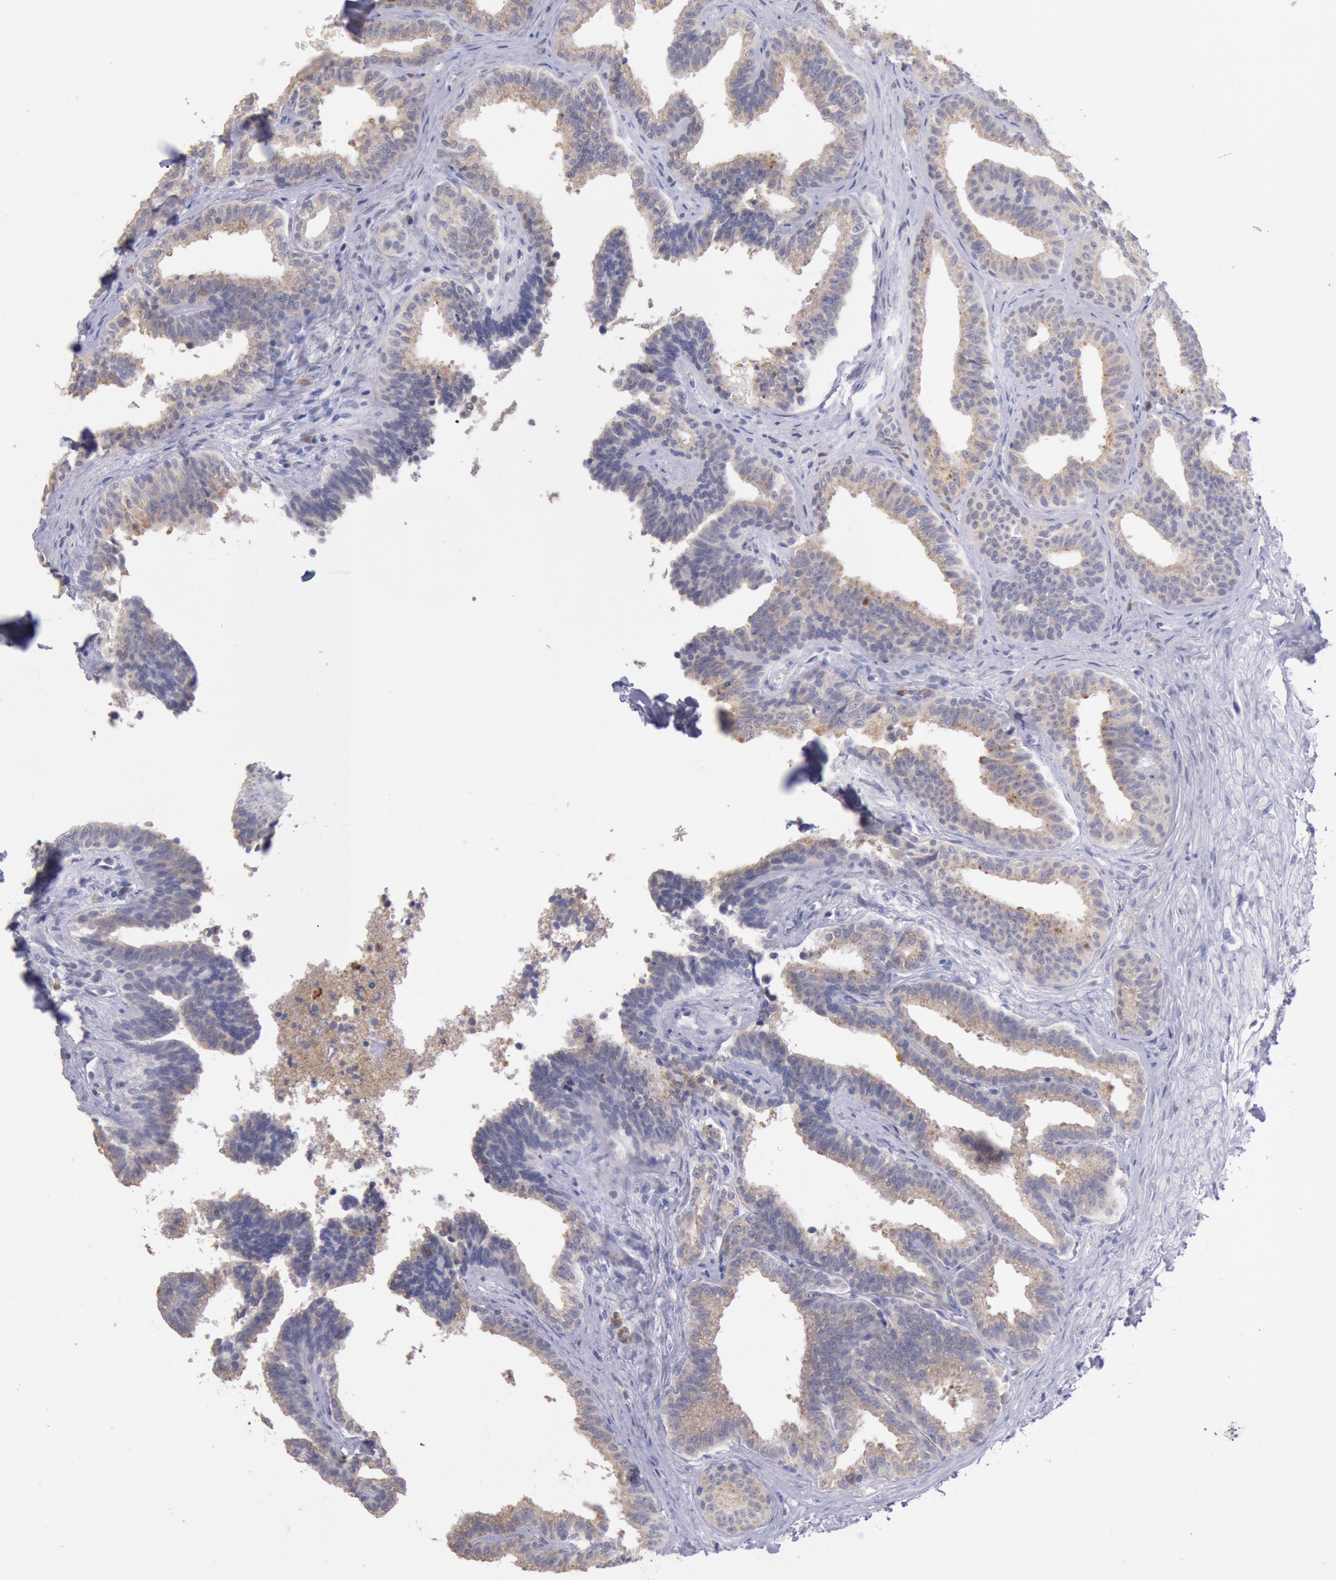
{"staining": {"intensity": "moderate", "quantity": ">75%", "location": "cytoplasmic/membranous"}, "tissue": "seminal vesicle", "cell_type": "Glandular cells", "image_type": "normal", "snomed": [{"axis": "morphology", "description": "Normal tissue, NOS"}, {"axis": "topography", "description": "Seminal veicle"}], "caption": "IHC staining of normal seminal vesicle, which demonstrates medium levels of moderate cytoplasmic/membranous staining in about >75% of glandular cells indicating moderate cytoplasmic/membranous protein expression. The staining was performed using DAB (brown) for protein detection and nuclei were counterstained in hematoxylin (blue).", "gene": "GAL3ST1", "patient": {"sex": "male", "age": 26}}